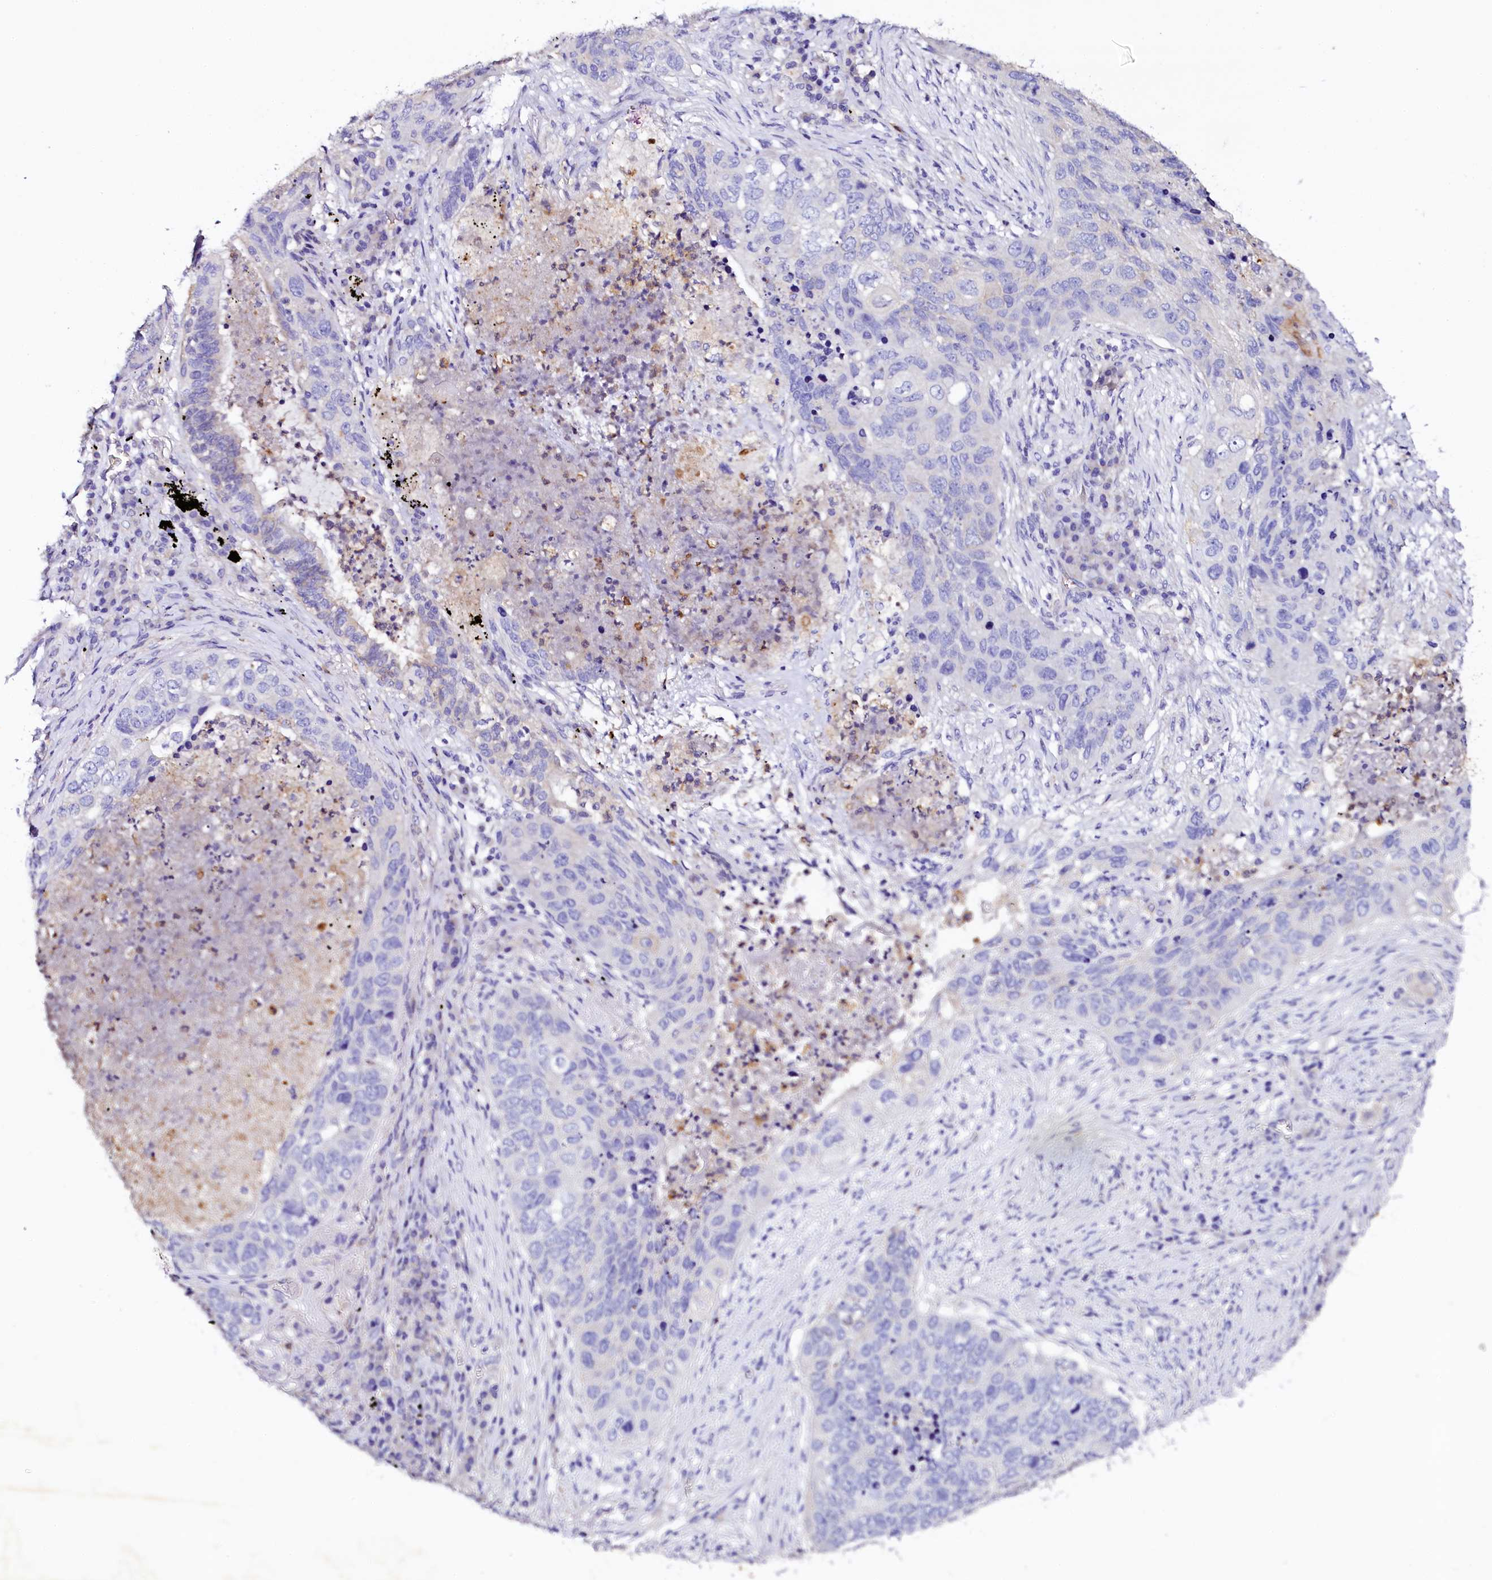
{"staining": {"intensity": "negative", "quantity": "none", "location": "none"}, "tissue": "lung cancer", "cell_type": "Tumor cells", "image_type": "cancer", "snomed": [{"axis": "morphology", "description": "Squamous cell carcinoma, NOS"}, {"axis": "topography", "description": "Lung"}], "caption": "This is an IHC histopathology image of lung squamous cell carcinoma. There is no expression in tumor cells.", "gene": "NAA16", "patient": {"sex": "female", "age": 63}}